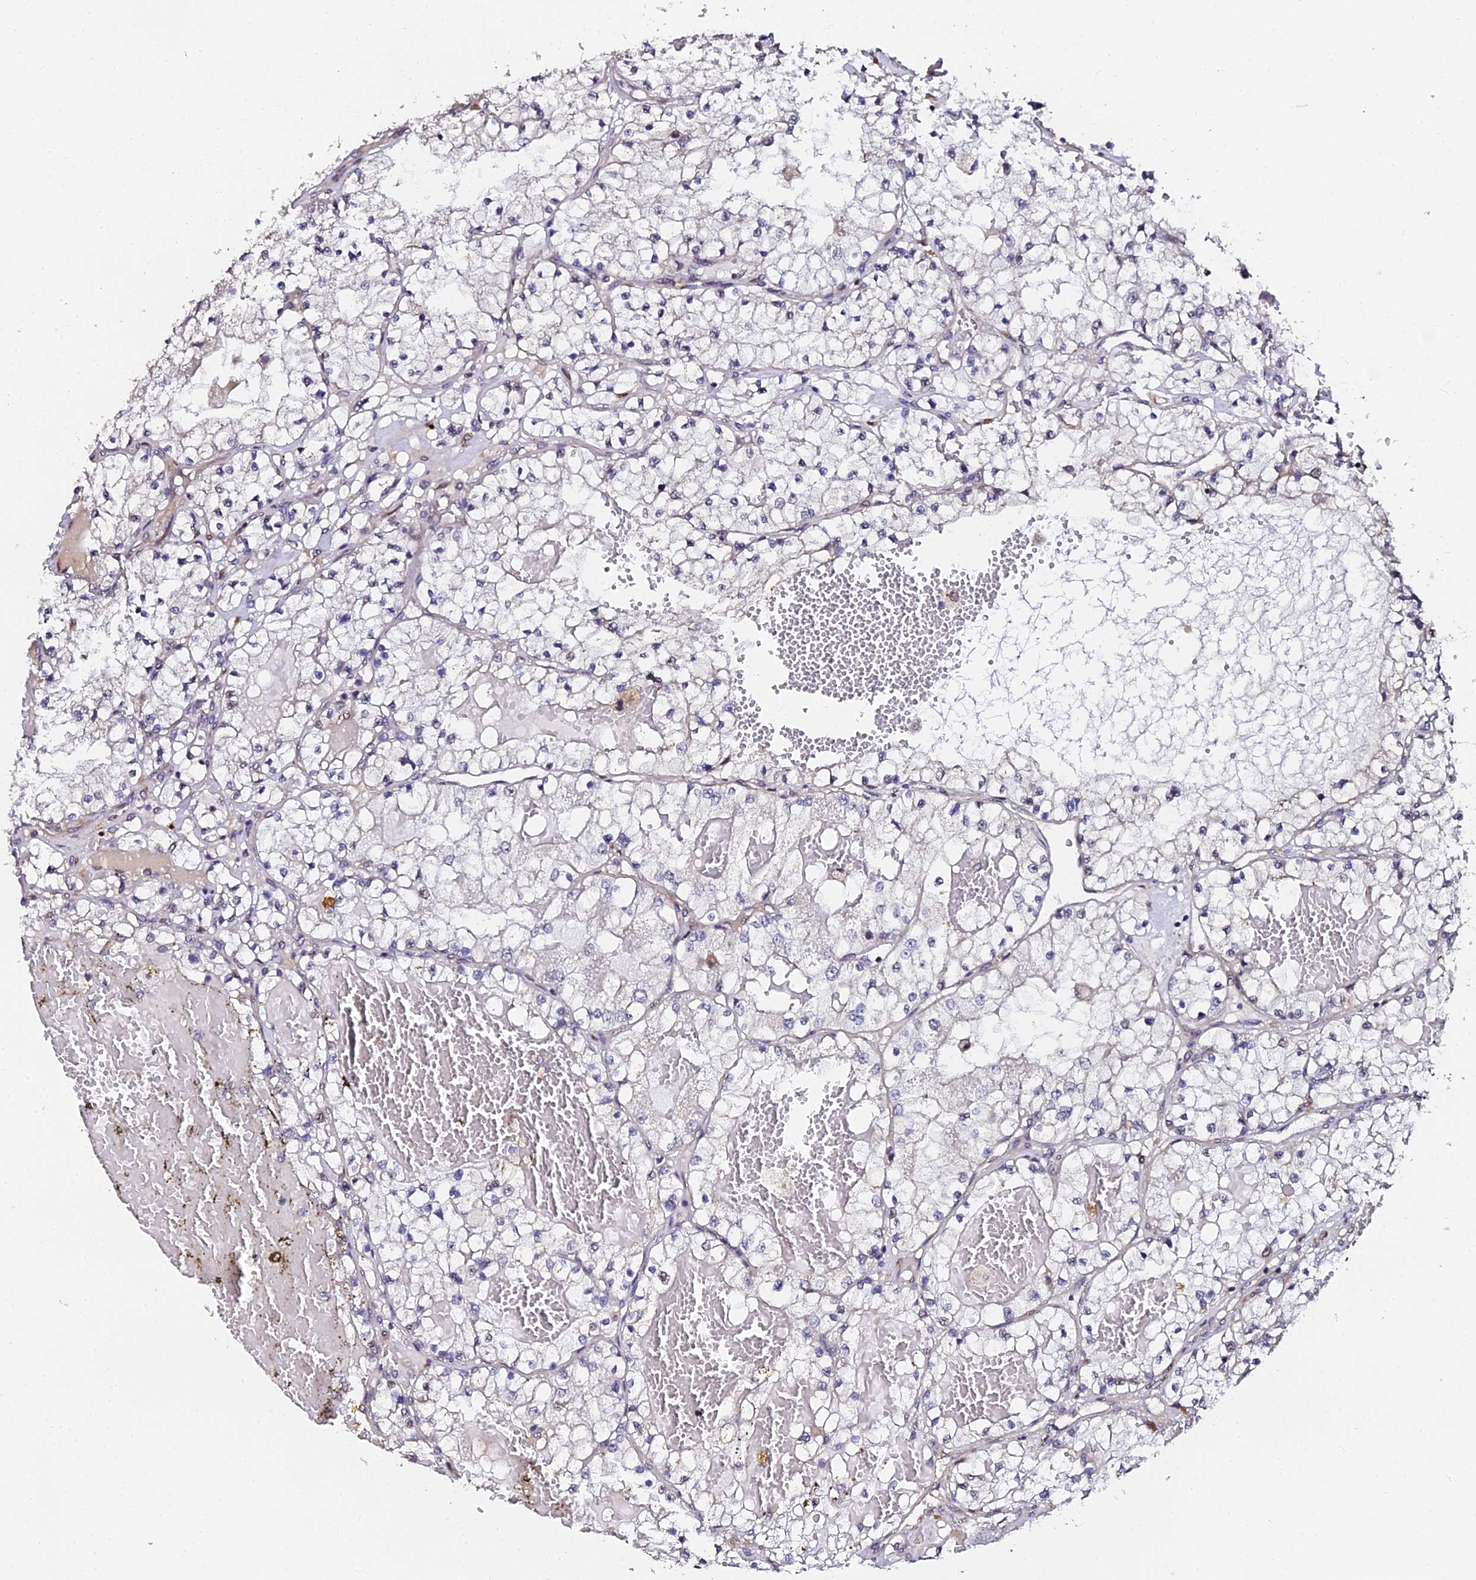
{"staining": {"intensity": "negative", "quantity": "none", "location": "none"}, "tissue": "renal cancer", "cell_type": "Tumor cells", "image_type": "cancer", "snomed": [{"axis": "morphology", "description": "Normal tissue, NOS"}, {"axis": "morphology", "description": "Adenocarcinoma, NOS"}, {"axis": "topography", "description": "Kidney"}], "caption": "This is a micrograph of IHC staining of renal cancer (adenocarcinoma), which shows no positivity in tumor cells.", "gene": "GPN3", "patient": {"sex": "male", "age": 68}}